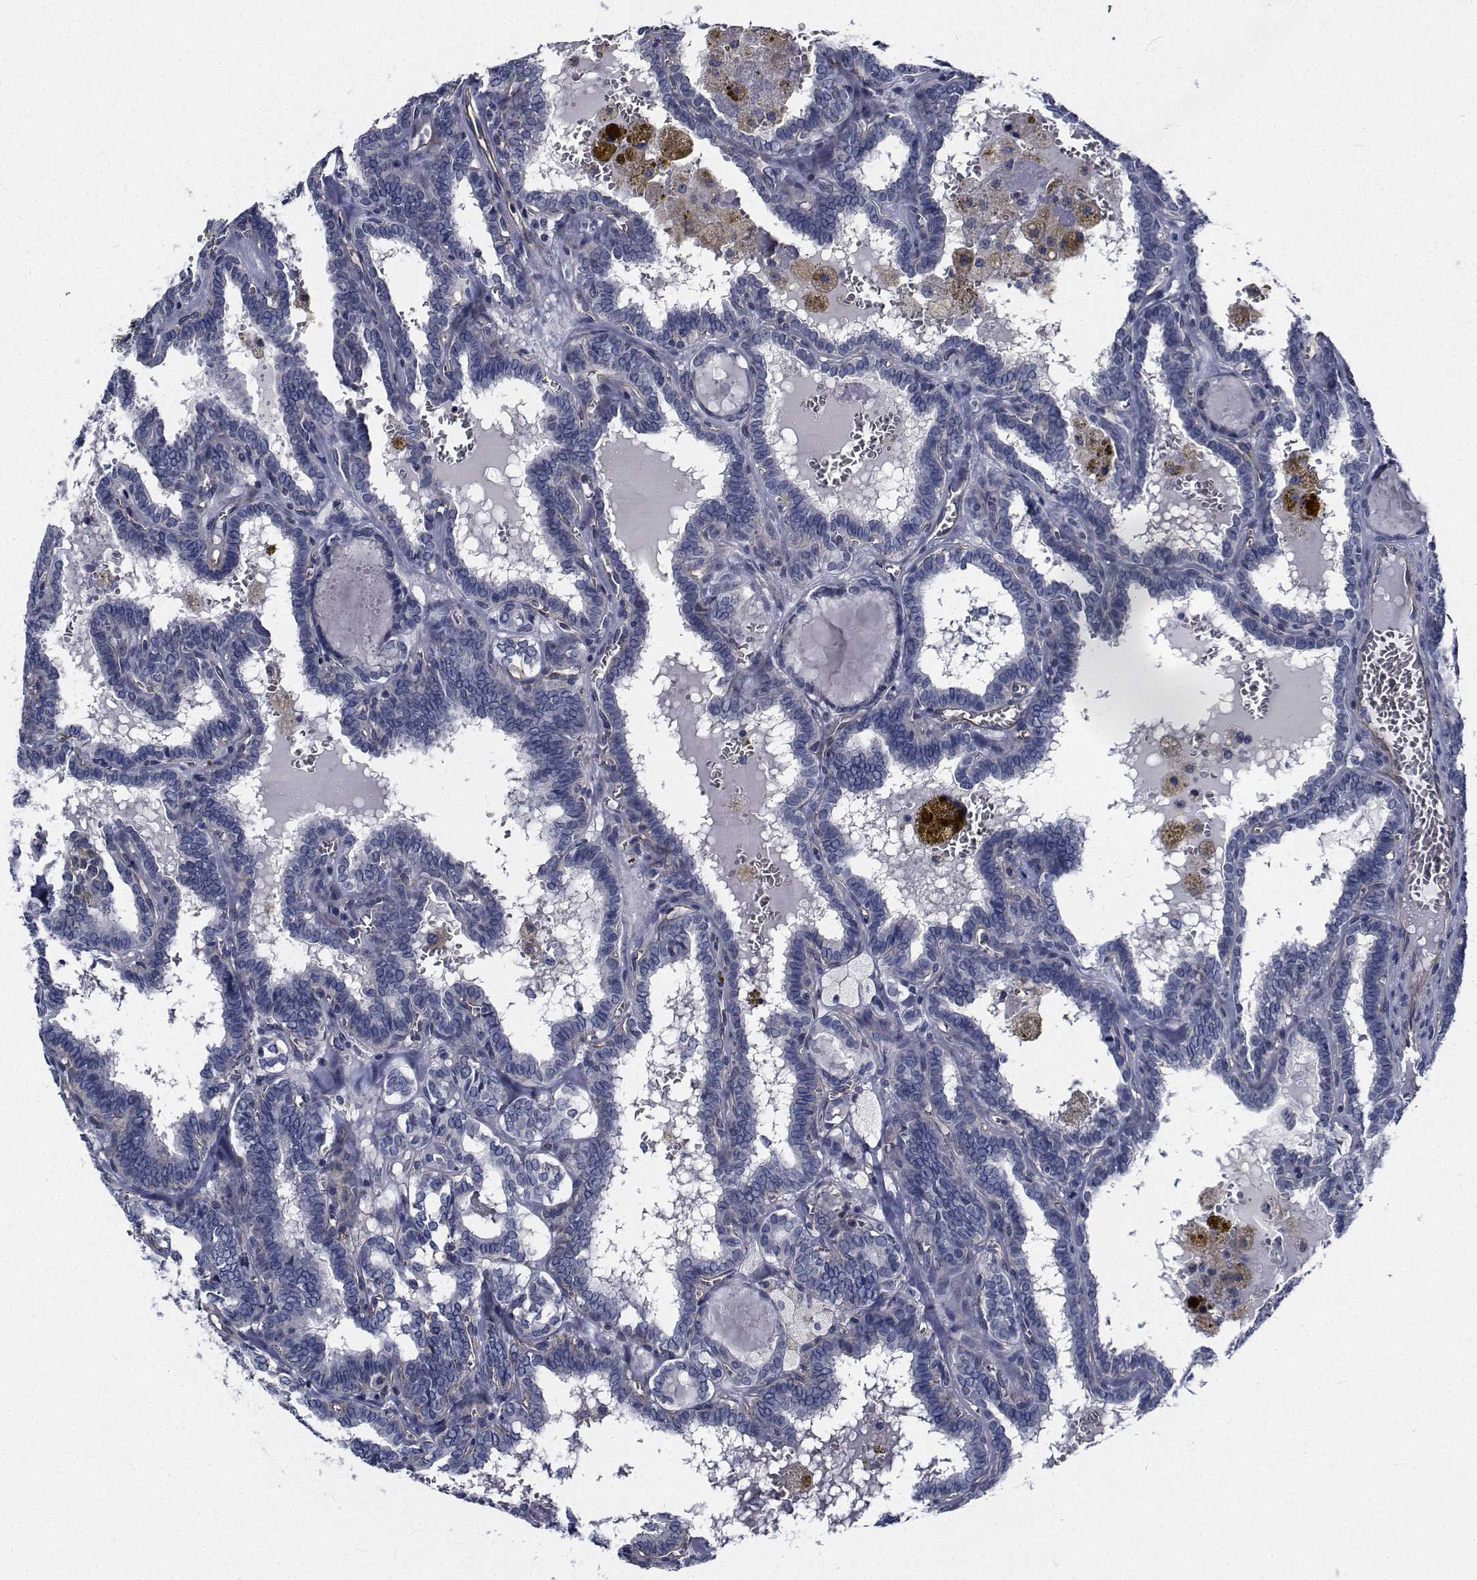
{"staining": {"intensity": "negative", "quantity": "none", "location": "none"}, "tissue": "thyroid cancer", "cell_type": "Tumor cells", "image_type": "cancer", "snomed": [{"axis": "morphology", "description": "Papillary adenocarcinoma, NOS"}, {"axis": "topography", "description": "Thyroid gland"}], "caption": "Immunohistochemistry (IHC) micrograph of neoplastic tissue: papillary adenocarcinoma (thyroid) stained with DAB (3,3'-diaminobenzidine) demonstrates no significant protein expression in tumor cells.", "gene": "TTBK1", "patient": {"sex": "female", "age": 39}}